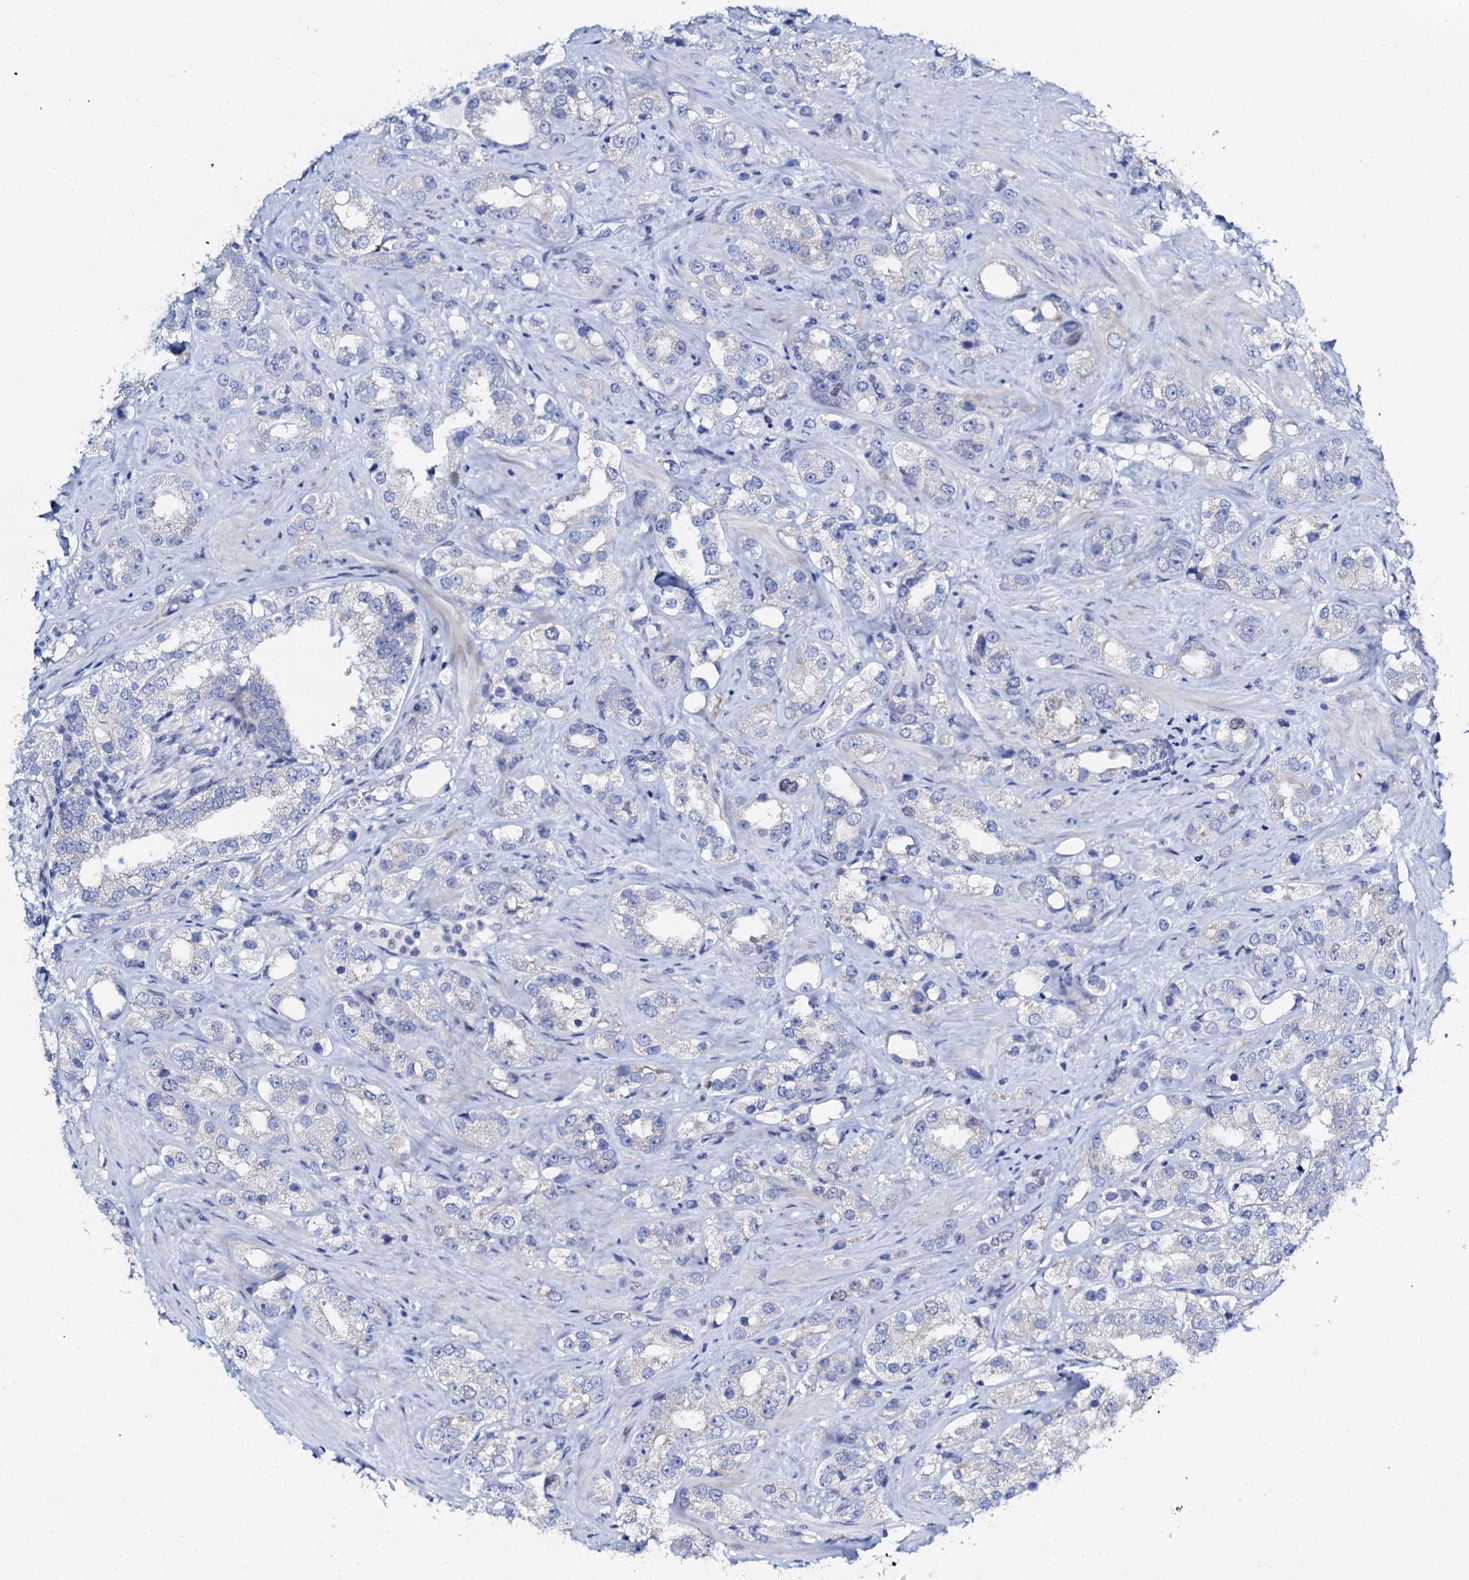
{"staining": {"intensity": "negative", "quantity": "none", "location": "none"}, "tissue": "prostate cancer", "cell_type": "Tumor cells", "image_type": "cancer", "snomed": [{"axis": "morphology", "description": "Adenocarcinoma, NOS"}, {"axis": "topography", "description": "Prostate"}], "caption": "An image of human prostate adenocarcinoma is negative for staining in tumor cells.", "gene": "NUDT13", "patient": {"sex": "male", "age": 79}}